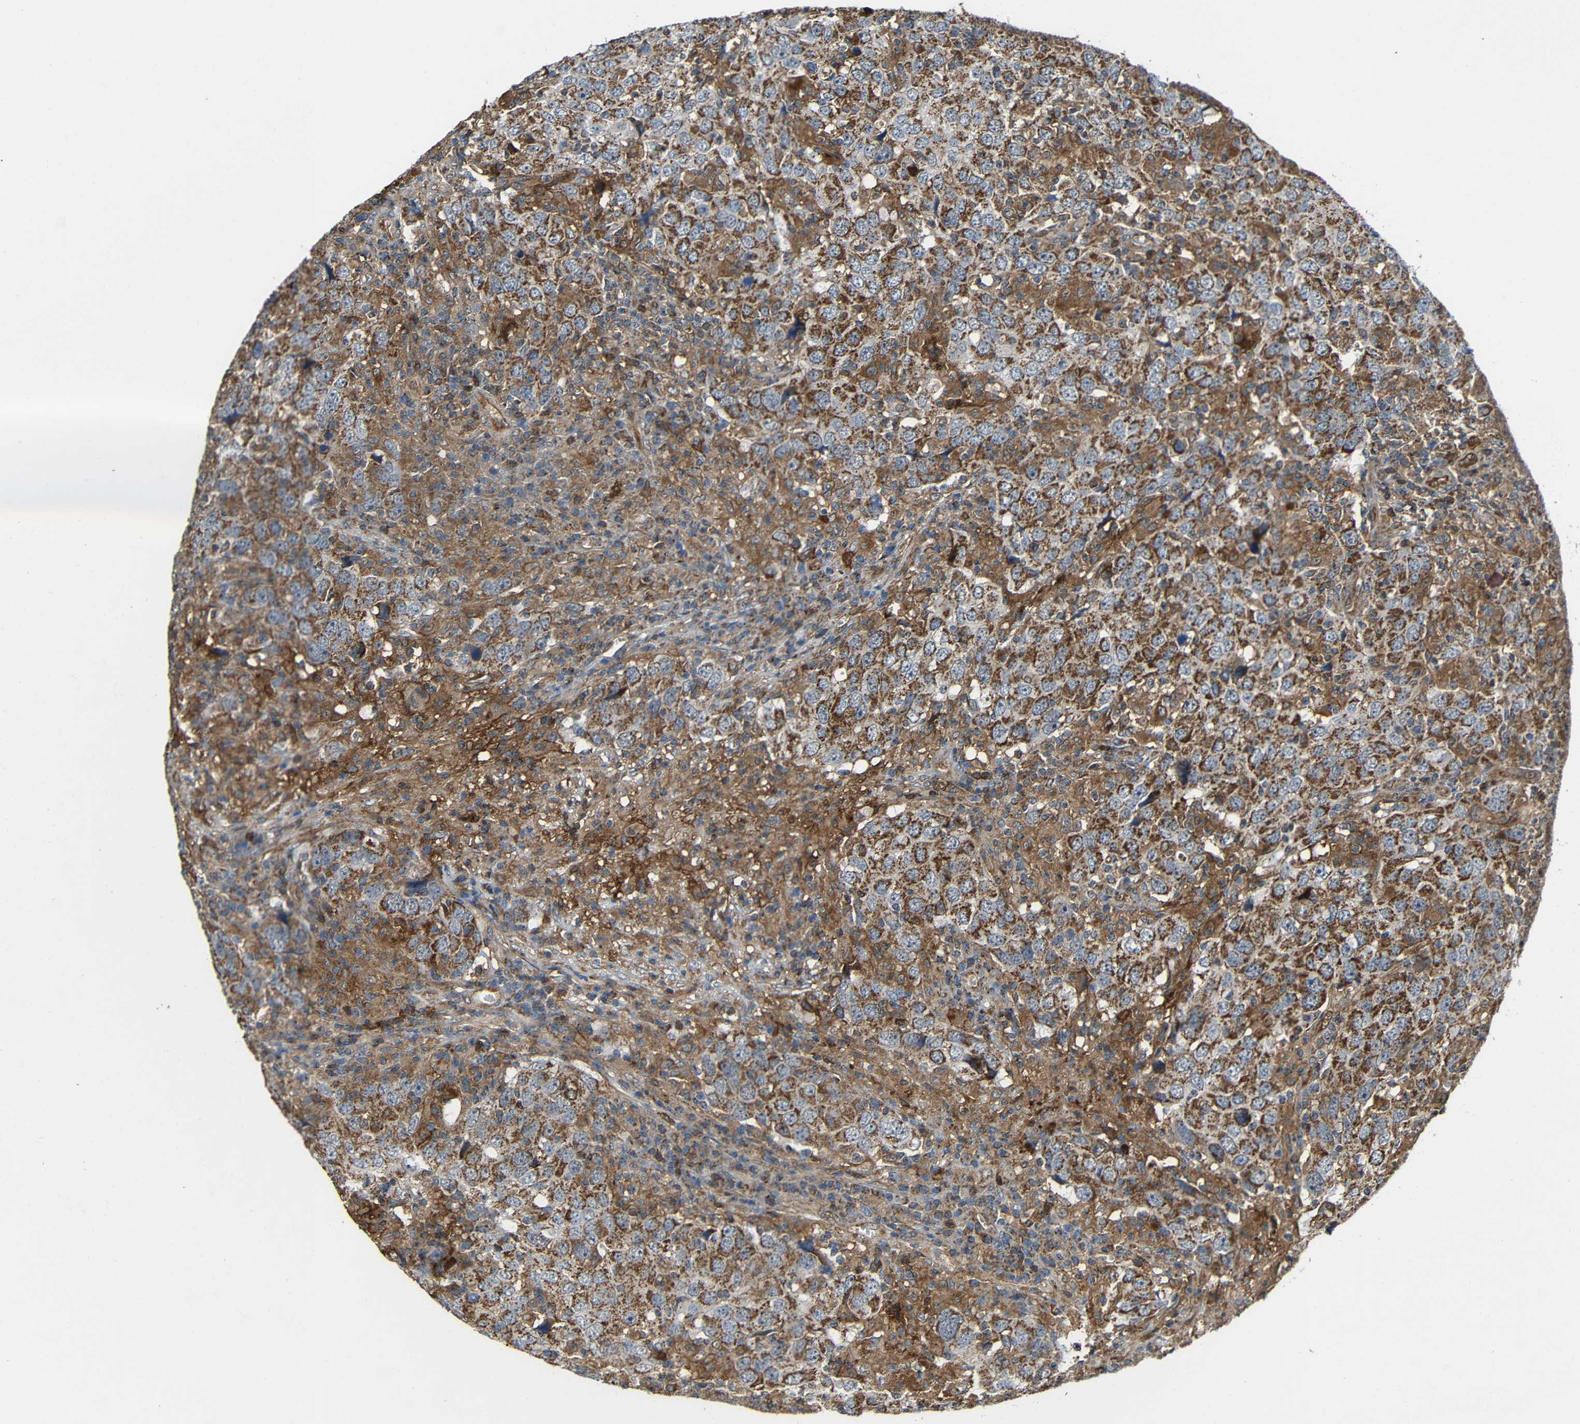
{"staining": {"intensity": "moderate", "quantity": ">75%", "location": "cytoplasmic/membranous"}, "tissue": "head and neck cancer", "cell_type": "Tumor cells", "image_type": "cancer", "snomed": [{"axis": "morphology", "description": "Adenocarcinoma, NOS"}, {"axis": "topography", "description": "Salivary gland"}, {"axis": "topography", "description": "Head-Neck"}], "caption": "Head and neck cancer (adenocarcinoma) stained with DAB immunohistochemistry (IHC) demonstrates medium levels of moderate cytoplasmic/membranous staining in about >75% of tumor cells. The protein is stained brown, and the nuclei are stained in blue (DAB (3,3'-diaminobenzidine) IHC with brightfield microscopy, high magnification).", "gene": "C1GALT1", "patient": {"sex": "female", "age": 65}}